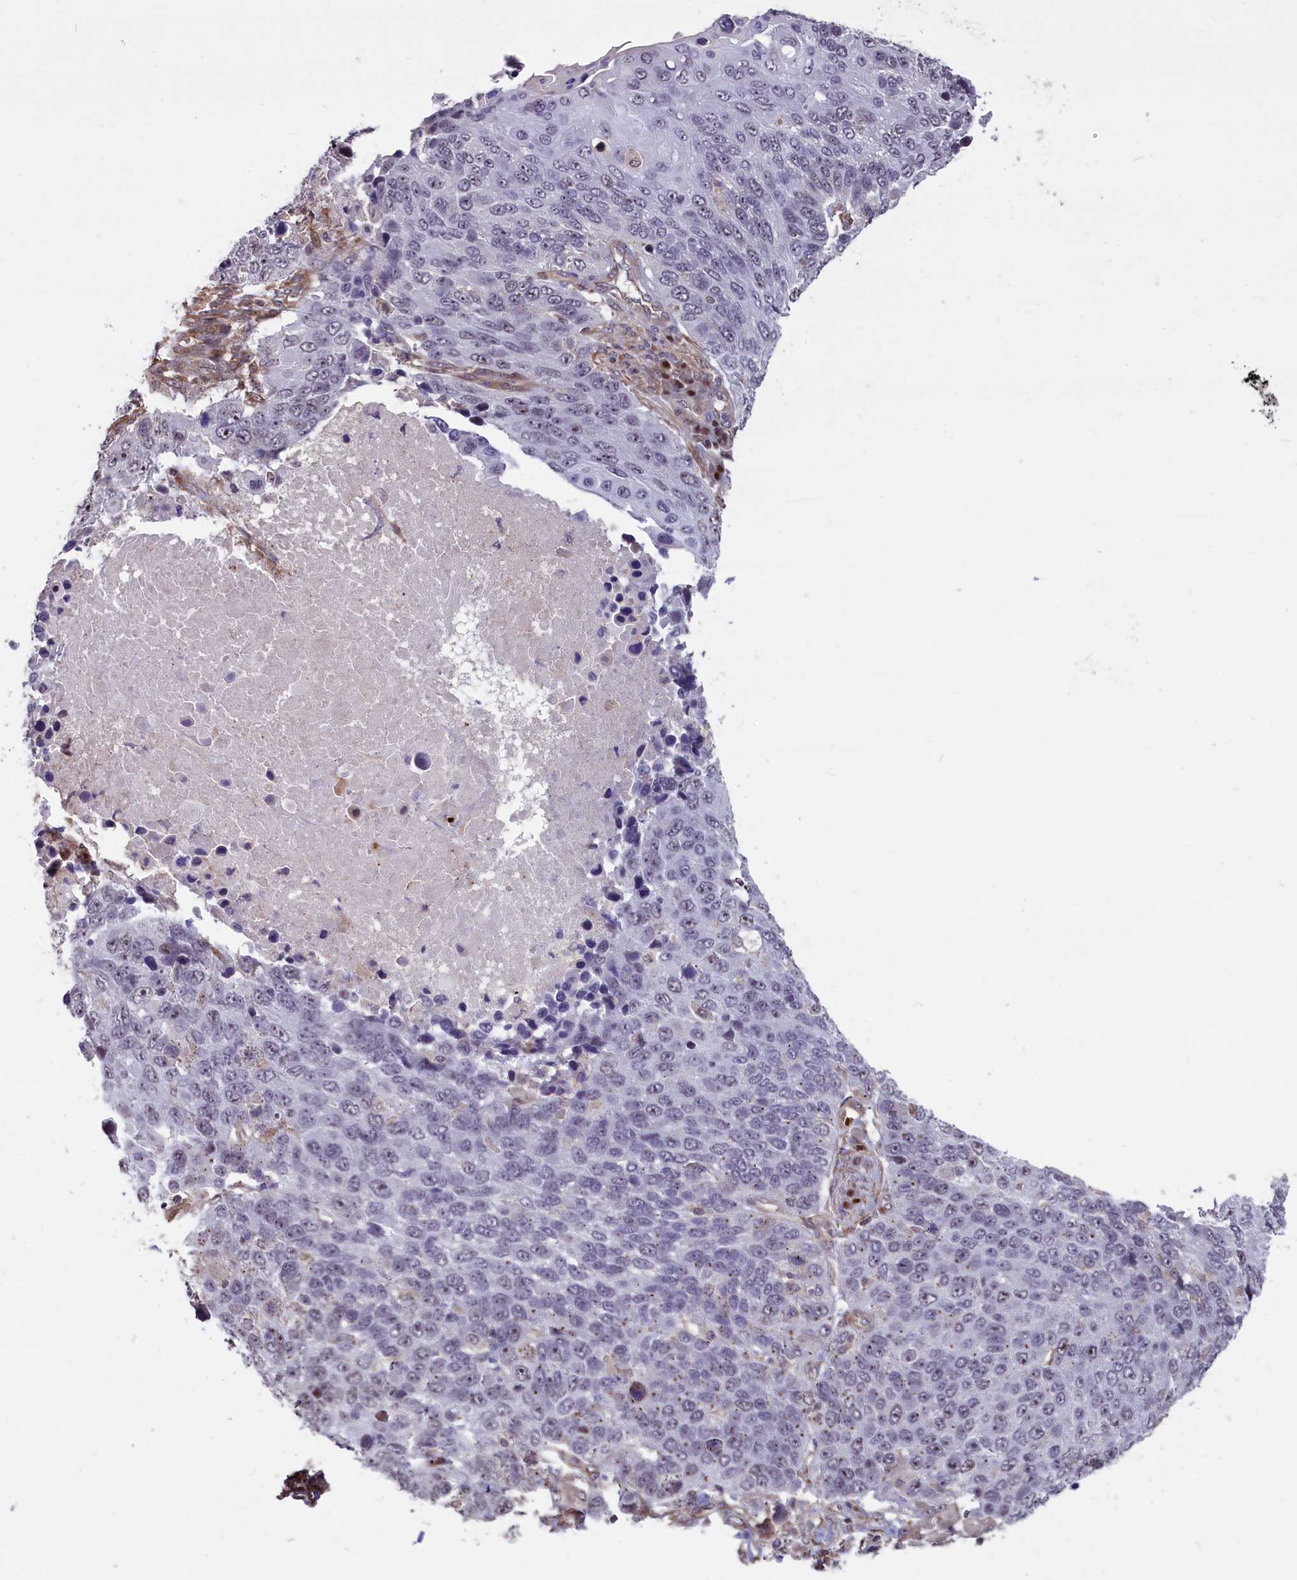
{"staining": {"intensity": "weak", "quantity": "25%-75%", "location": "nuclear"}, "tissue": "lung cancer", "cell_type": "Tumor cells", "image_type": "cancer", "snomed": [{"axis": "morphology", "description": "Normal tissue, NOS"}, {"axis": "morphology", "description": "Squamous cell carcinoma, NOS"}, {"axis": "topography", "description": "Lymph node"}, {"axis": "topography", "description": "Lung"}], "caption": "Squamous cell carcinoma (lung) stained with a protein marker reveals weak staining in tumor cells.", "gene": "SHFL", "patient": {"sex": "male", "age": 66}}